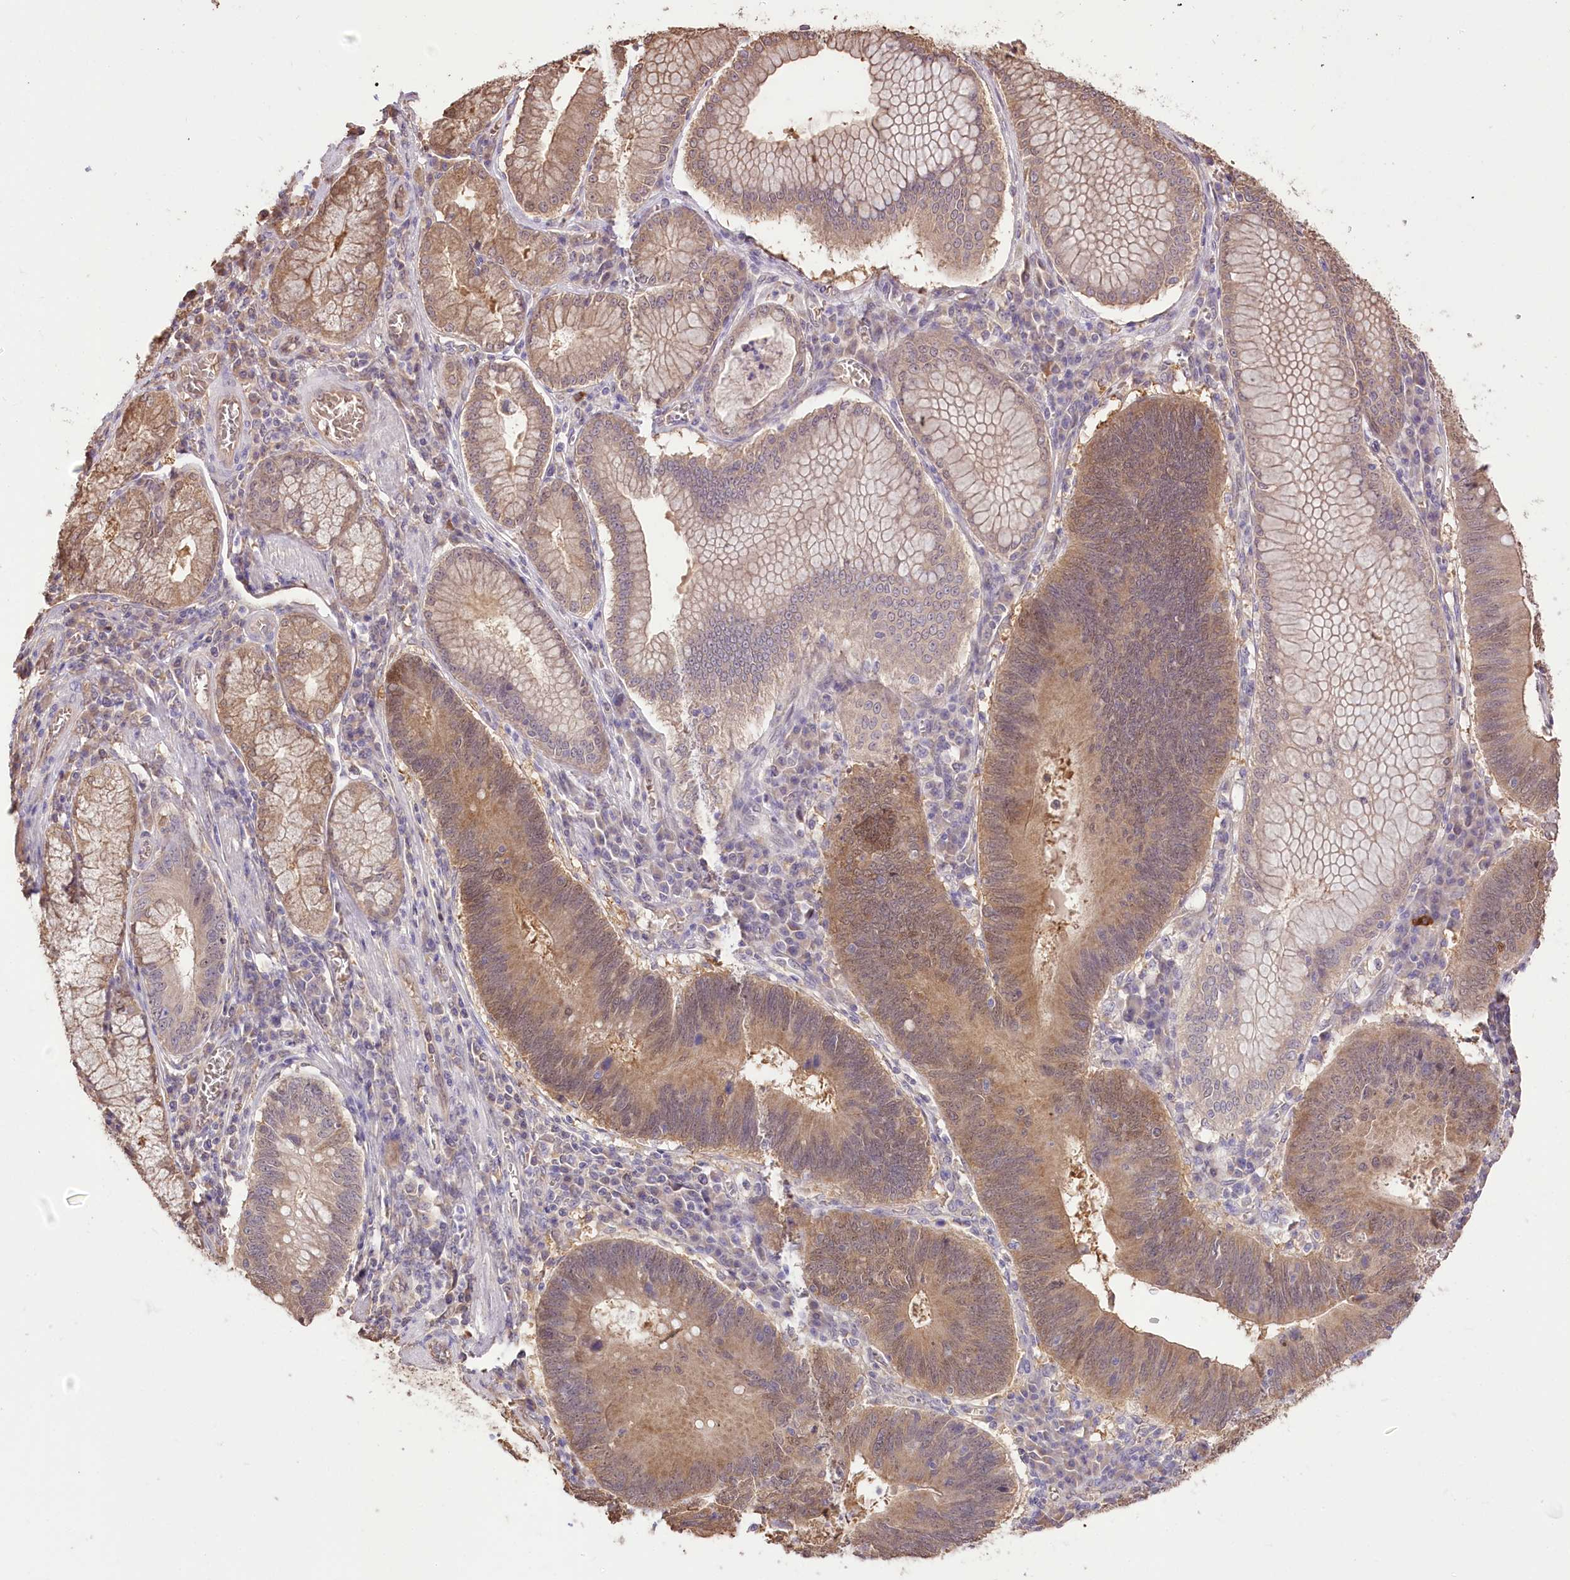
{"staining": {"intensity": "moderate", "quantity": ">75%", "location": "cytoplasmic/membranous"}, "tissue": "stomach cancer", "cell_type": "Tumor cells", "image_type": "cancer", "snomed": [{"axis": "morphology", "description": "Adenocarcinoma, NOS"}, {"axis": "topography", "description": "Stomach"}], "caption": "Adenocarcinoma (stomach) was stained to show a protein in brown. There is medium levels of moderate cytoplasmic/membranous staining in about >75% of tumor cells.", "gene": "R3HDM2", "patient": {"sex": "male", "age": 59}}